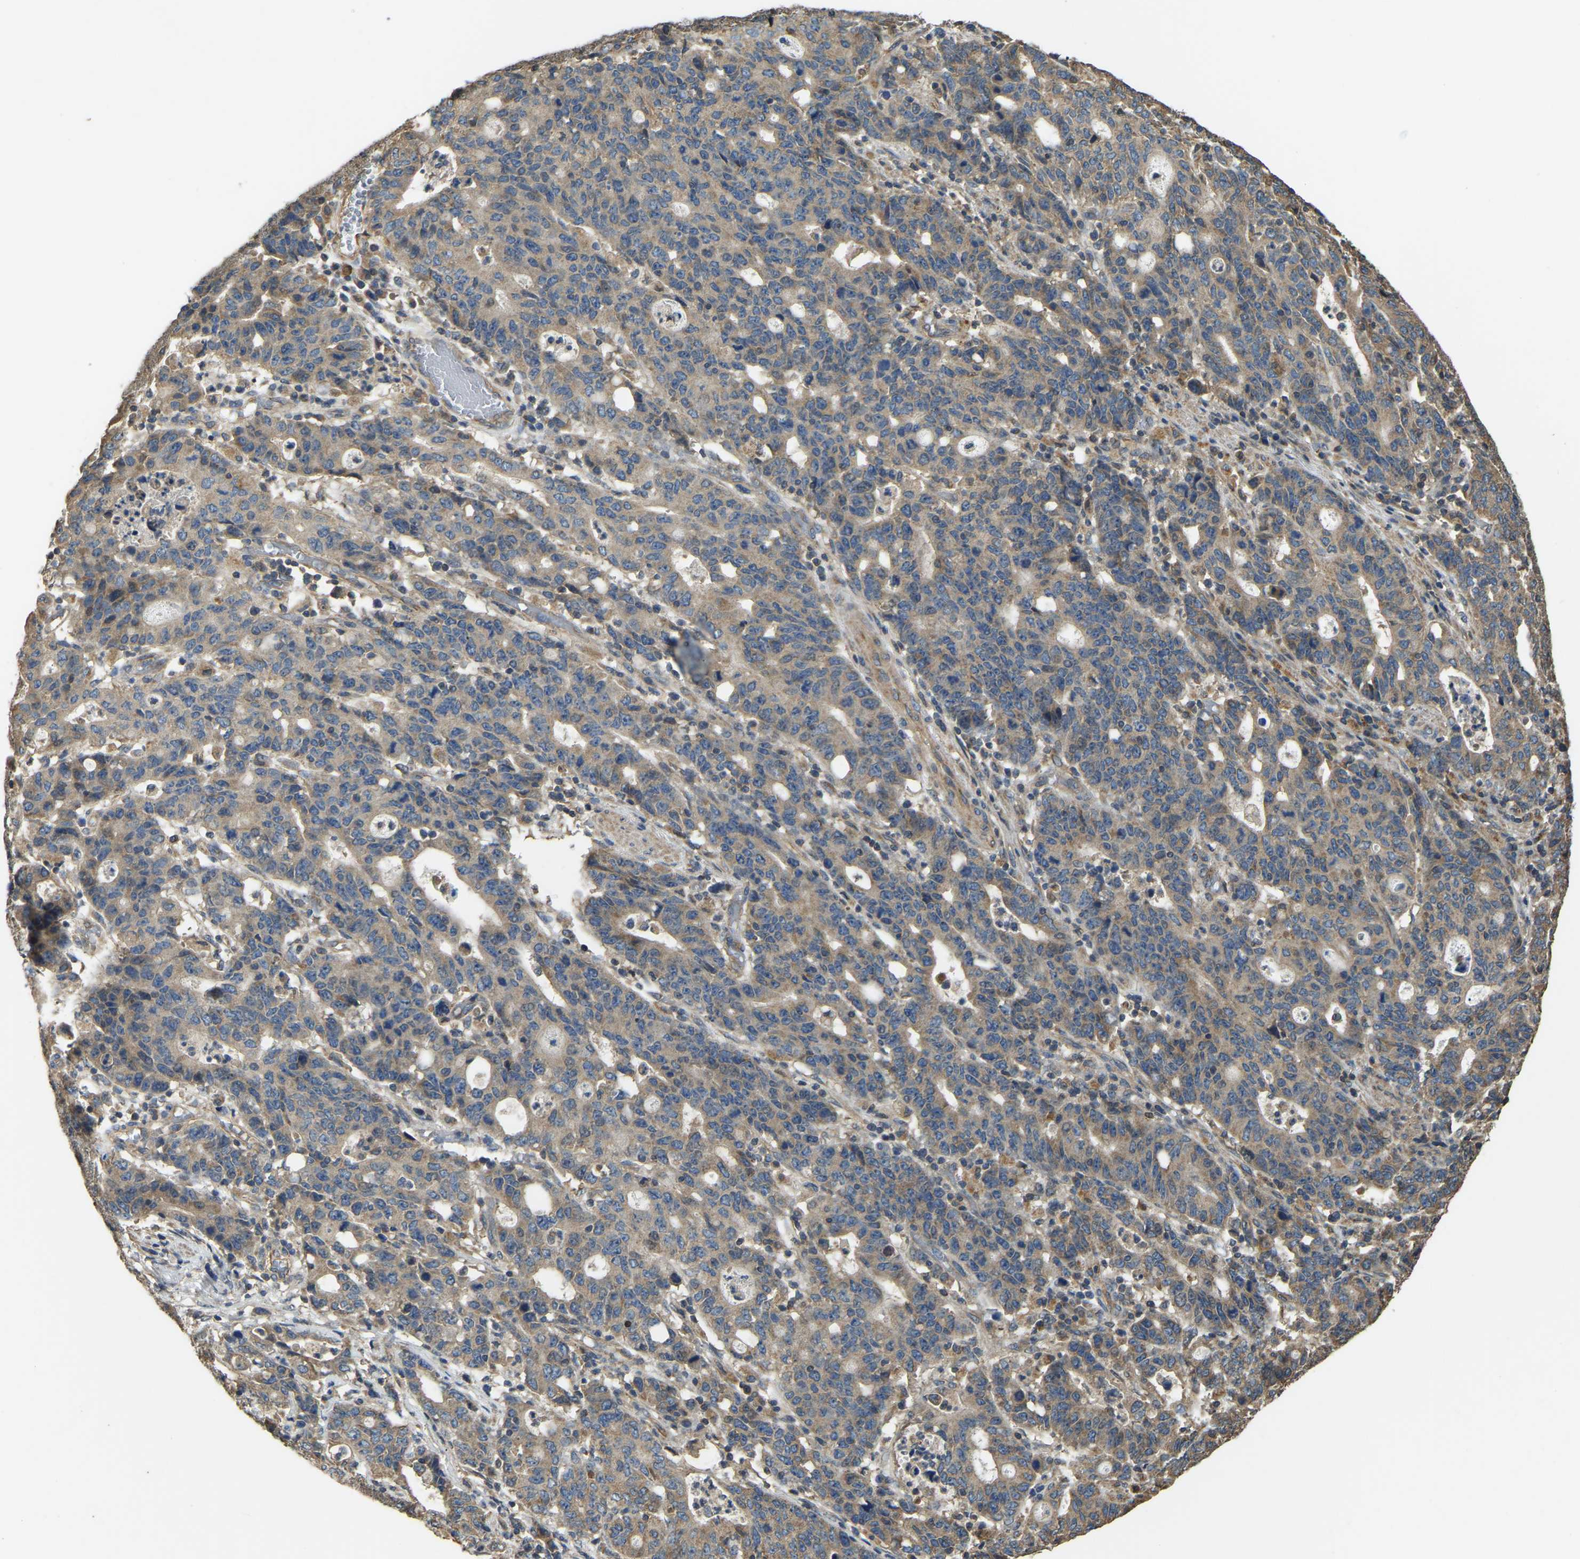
{"staining": {"intensity": "weak", "quantity": ">75%", "location": "cytoplasmic/membranous"}, "tissue": "stomach cancer", "cell_type": "Tumor cells", "image_type": "cancer", "snomed": [{"axis": "morphology", "description": "Adenocarcinoma, NOS"}, {"axis": "topography", "description": "Stomach, upper"}], "caption": "A high-resolution image shows immunohistochemistry staining of adenocarcinoma (stomach), which exhibits weak cytoplasmic/membranous expression in approximately >75% of tumor cells.", "gene": "GNG2", "patient": {"sex": "male", "age": 69}}